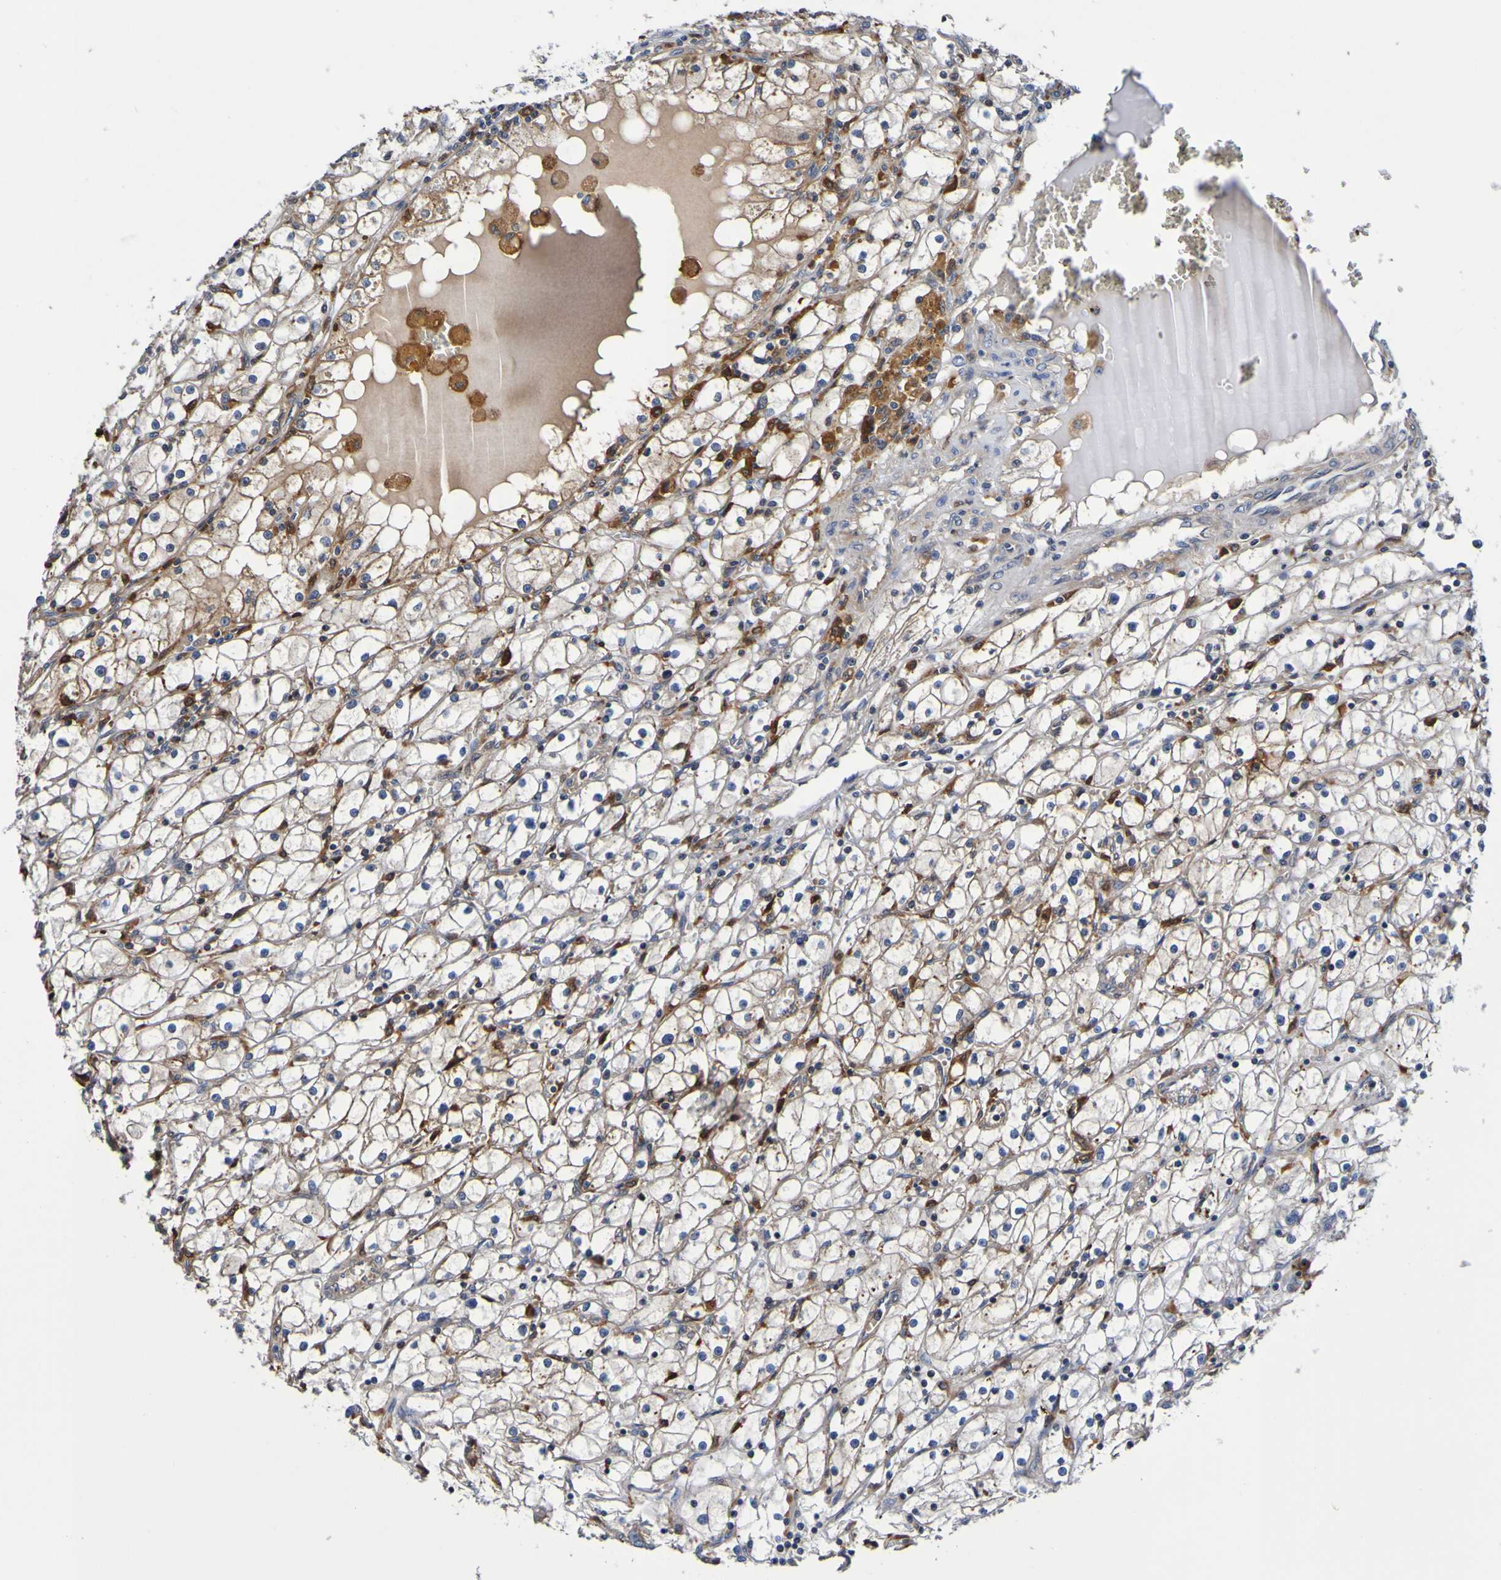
{"staining": {"intensity": "moderate", "quantity": ">75%", "location": "cytoplasmic/membranous"}, "tissue": "renal cancer", "cell_type": "Tumor cells", "image_type": "cancer", "snomed": [{"axis": "morphology", "description": "Adenocarcinoma, NOS"}, {"axis": "topography", "description": "Kidney"}], "caption": "Immunohistochemistry of human renal cancer displays medium levels of moderate cytoplasmic/membranous expression in about >75% of tumor cells.", "gene": "METAP2", "patient": {"sex": "male", "age": 56}}